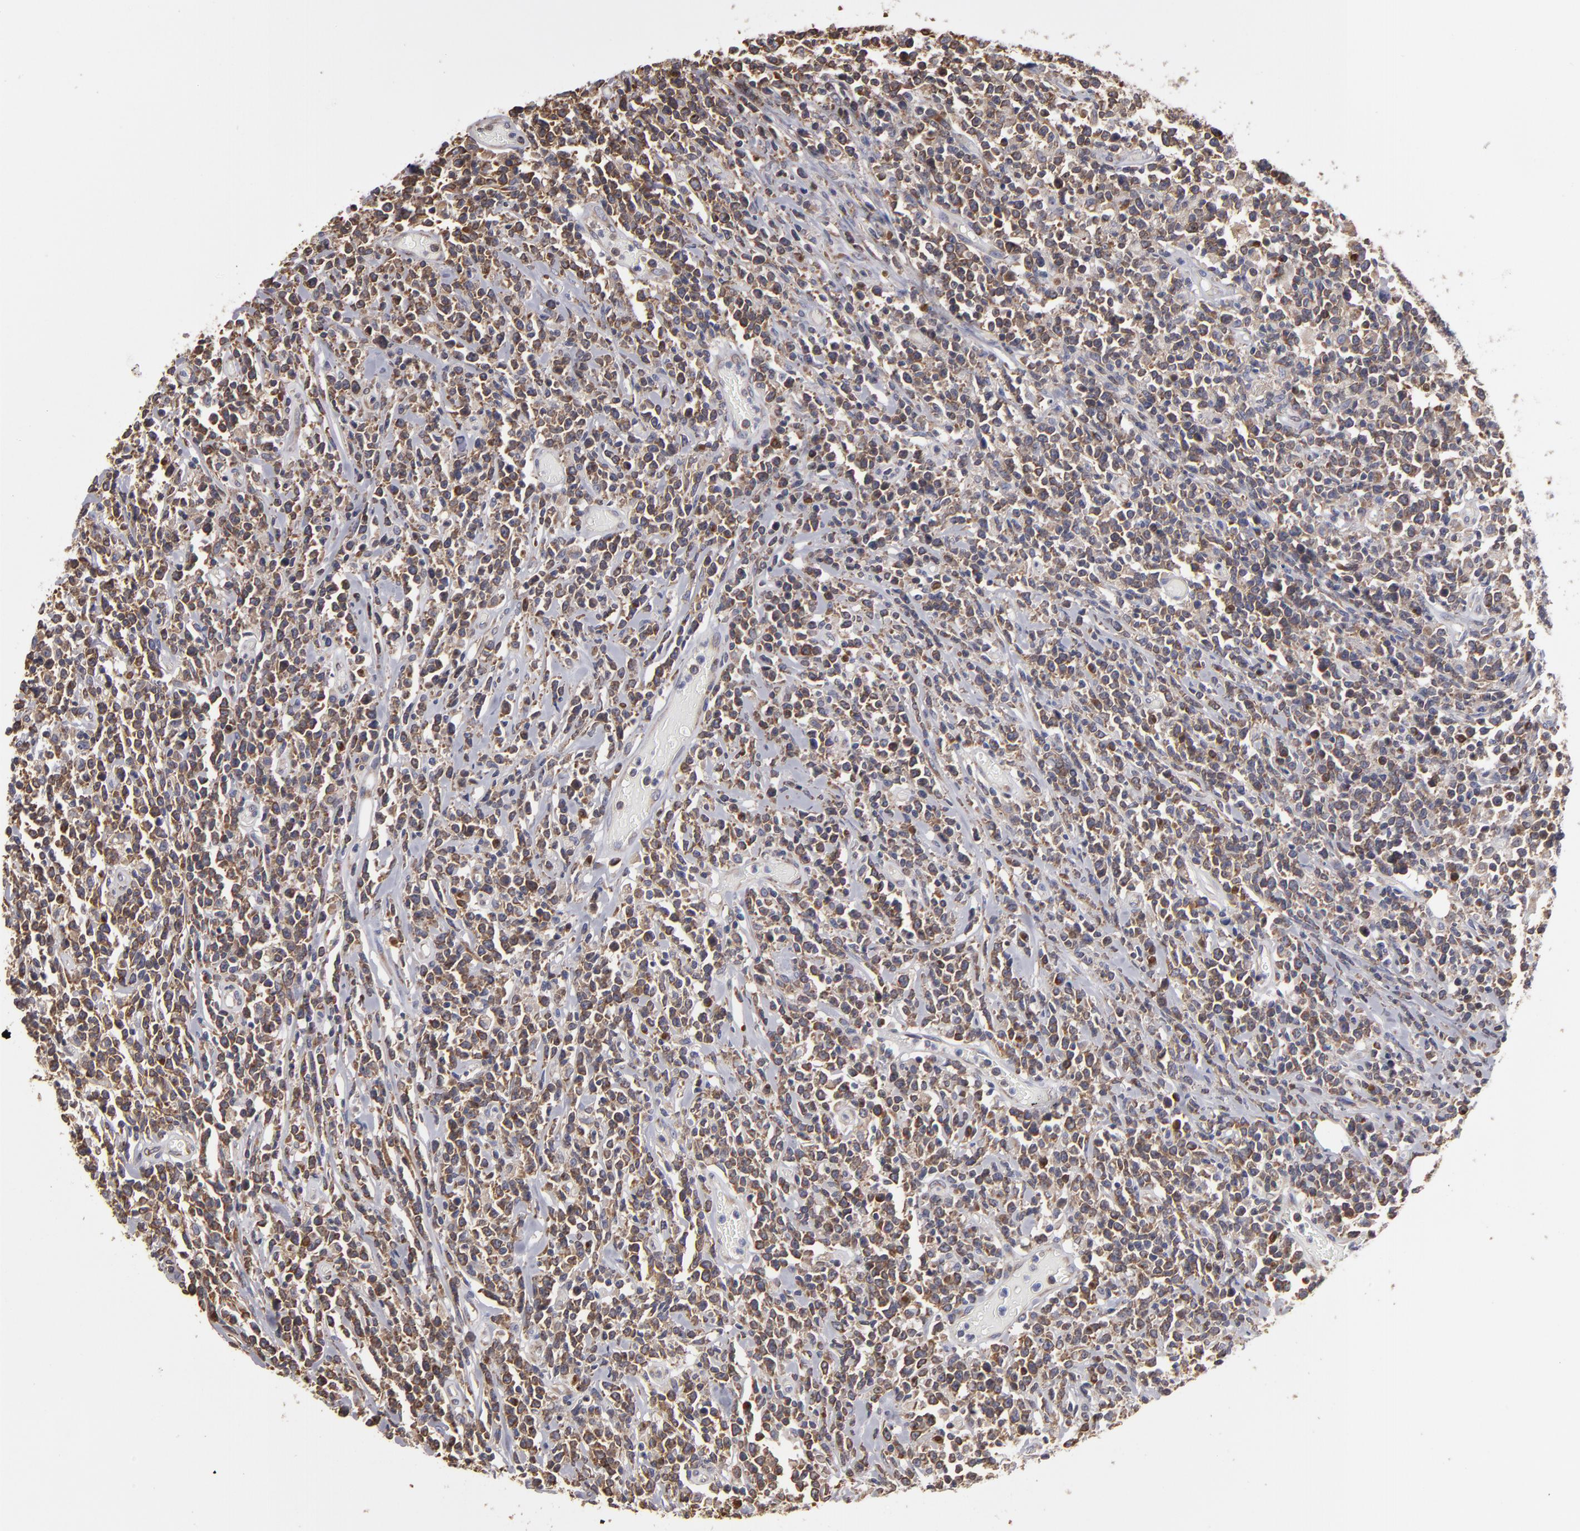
{"staining": {"intensity": "moderate", "quantity": ">75%", "location": "cytoplasmic/membranous"}, "tissue": "lymphoma", "cell_type": "Tumor cells", "image_type": "cancer", "snomed": [{"axis": "morphology", "description": "Malignant lymphoma, non-Hodgkin's type, High grade"}, {"axis": "topography", "description": "Colon"}], "caption": "A micrograph of human malignant lymphoma, non-Hodgkin's type (high-grade) stained for a protein displays moderate cytoplasmic/membranous brown staining in tumor cells.", "gene": "SND1", "patient": {"sex": "male", "age": 82}}